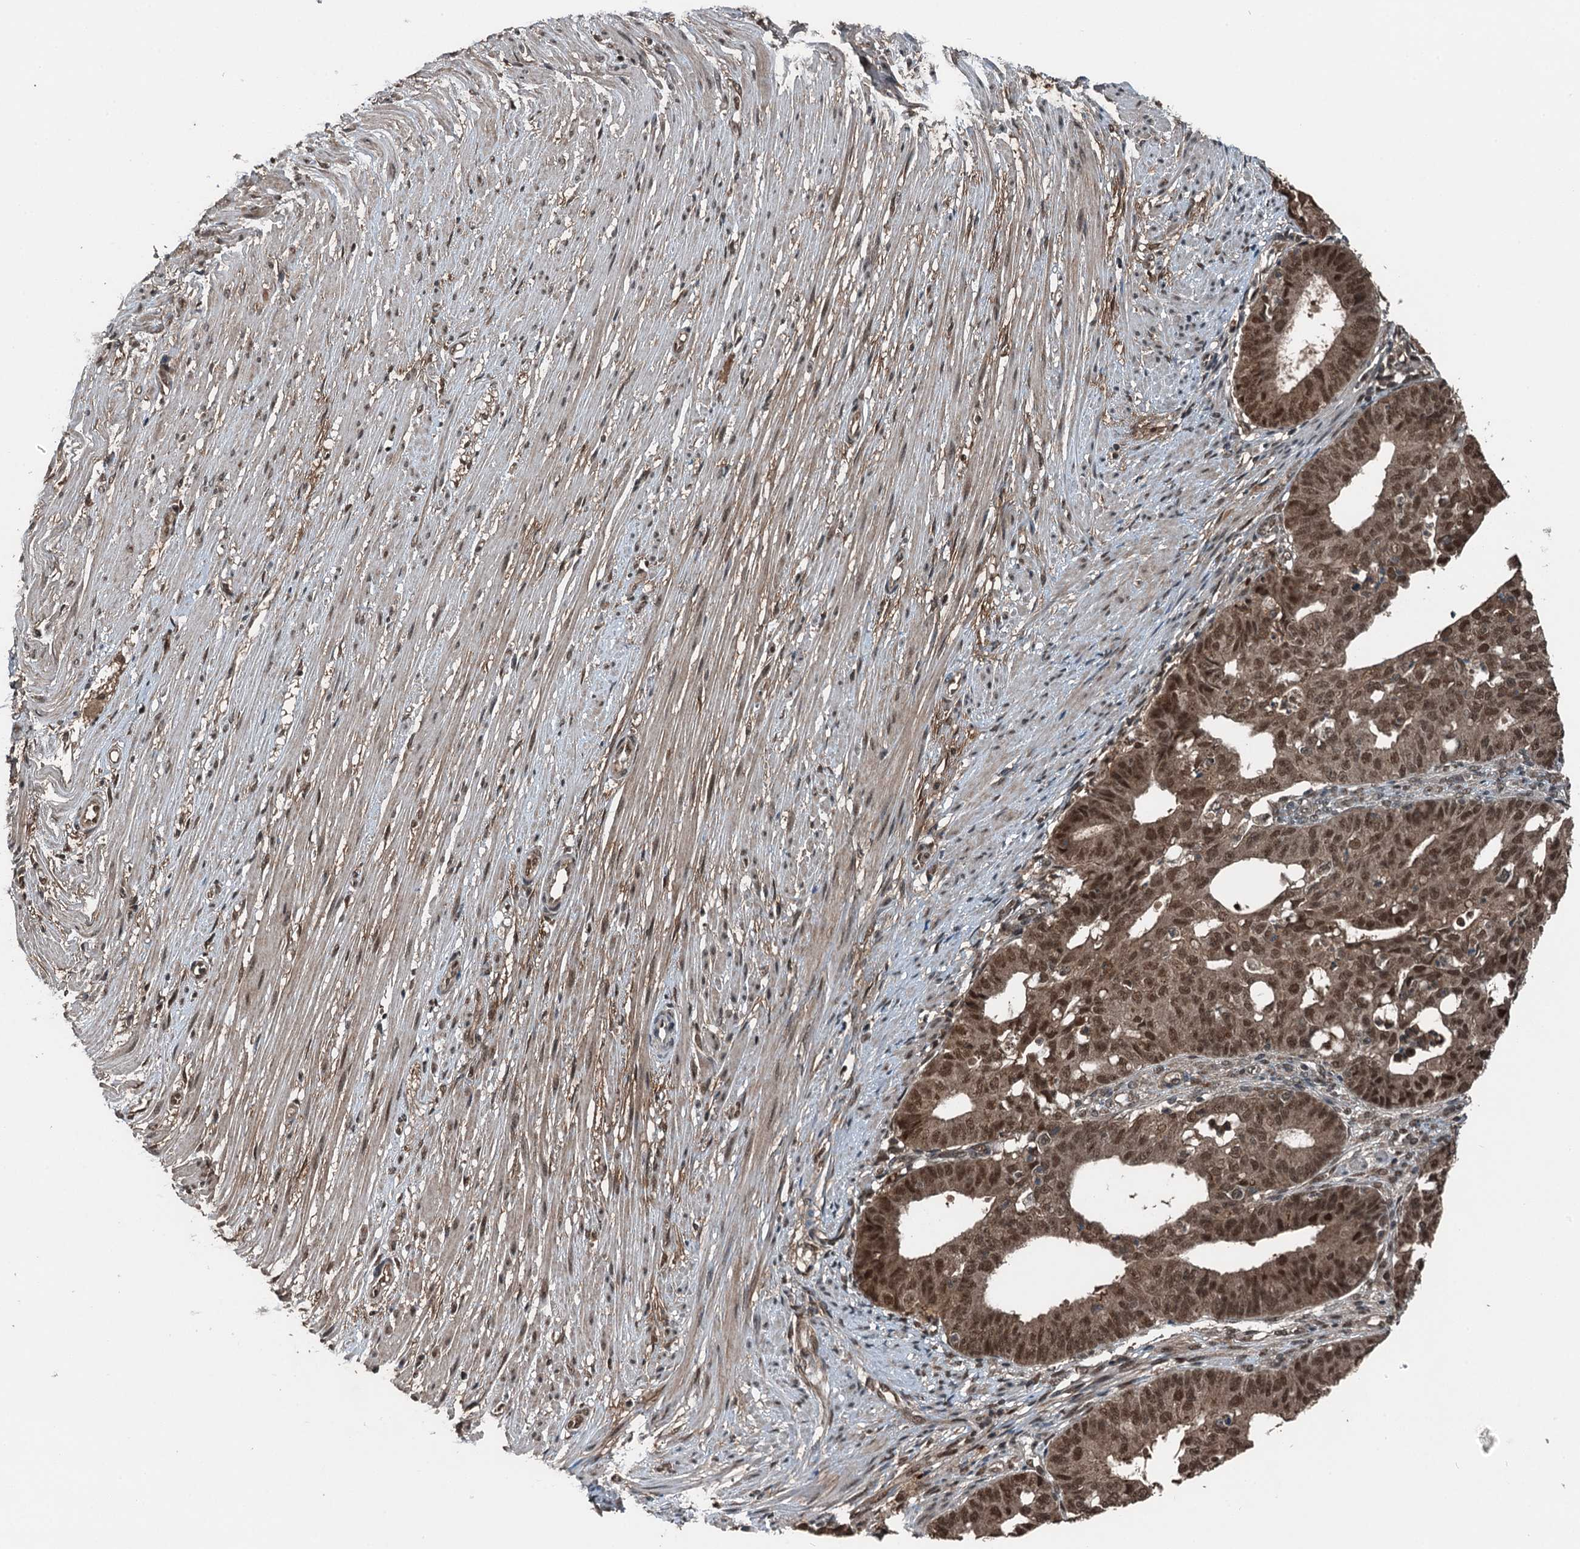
{"staining": {"intensity": "moderate", "quantity": ">75%", "location": "cytoplasmic/membranous,nuclear"}, "tissue": "ovarian cancer", "cell_type": "Tumor cells", "image_type": "cancer", "snomed": [{"axis": "morphology", "description": "Carcinoma, endometroid"}, {"axis": "topography", "description": "Appendix"}, {"axis": "topography", "description": "Ovary"}], "caption": "Human ovarian cancer stained with a brown dye reveals moderate cytoplasmic/membranous and nuclear positive staining in about >75% of tumor cells.", "gene": "UBXN6", "patient": {"sex": "female", "age": 42}}